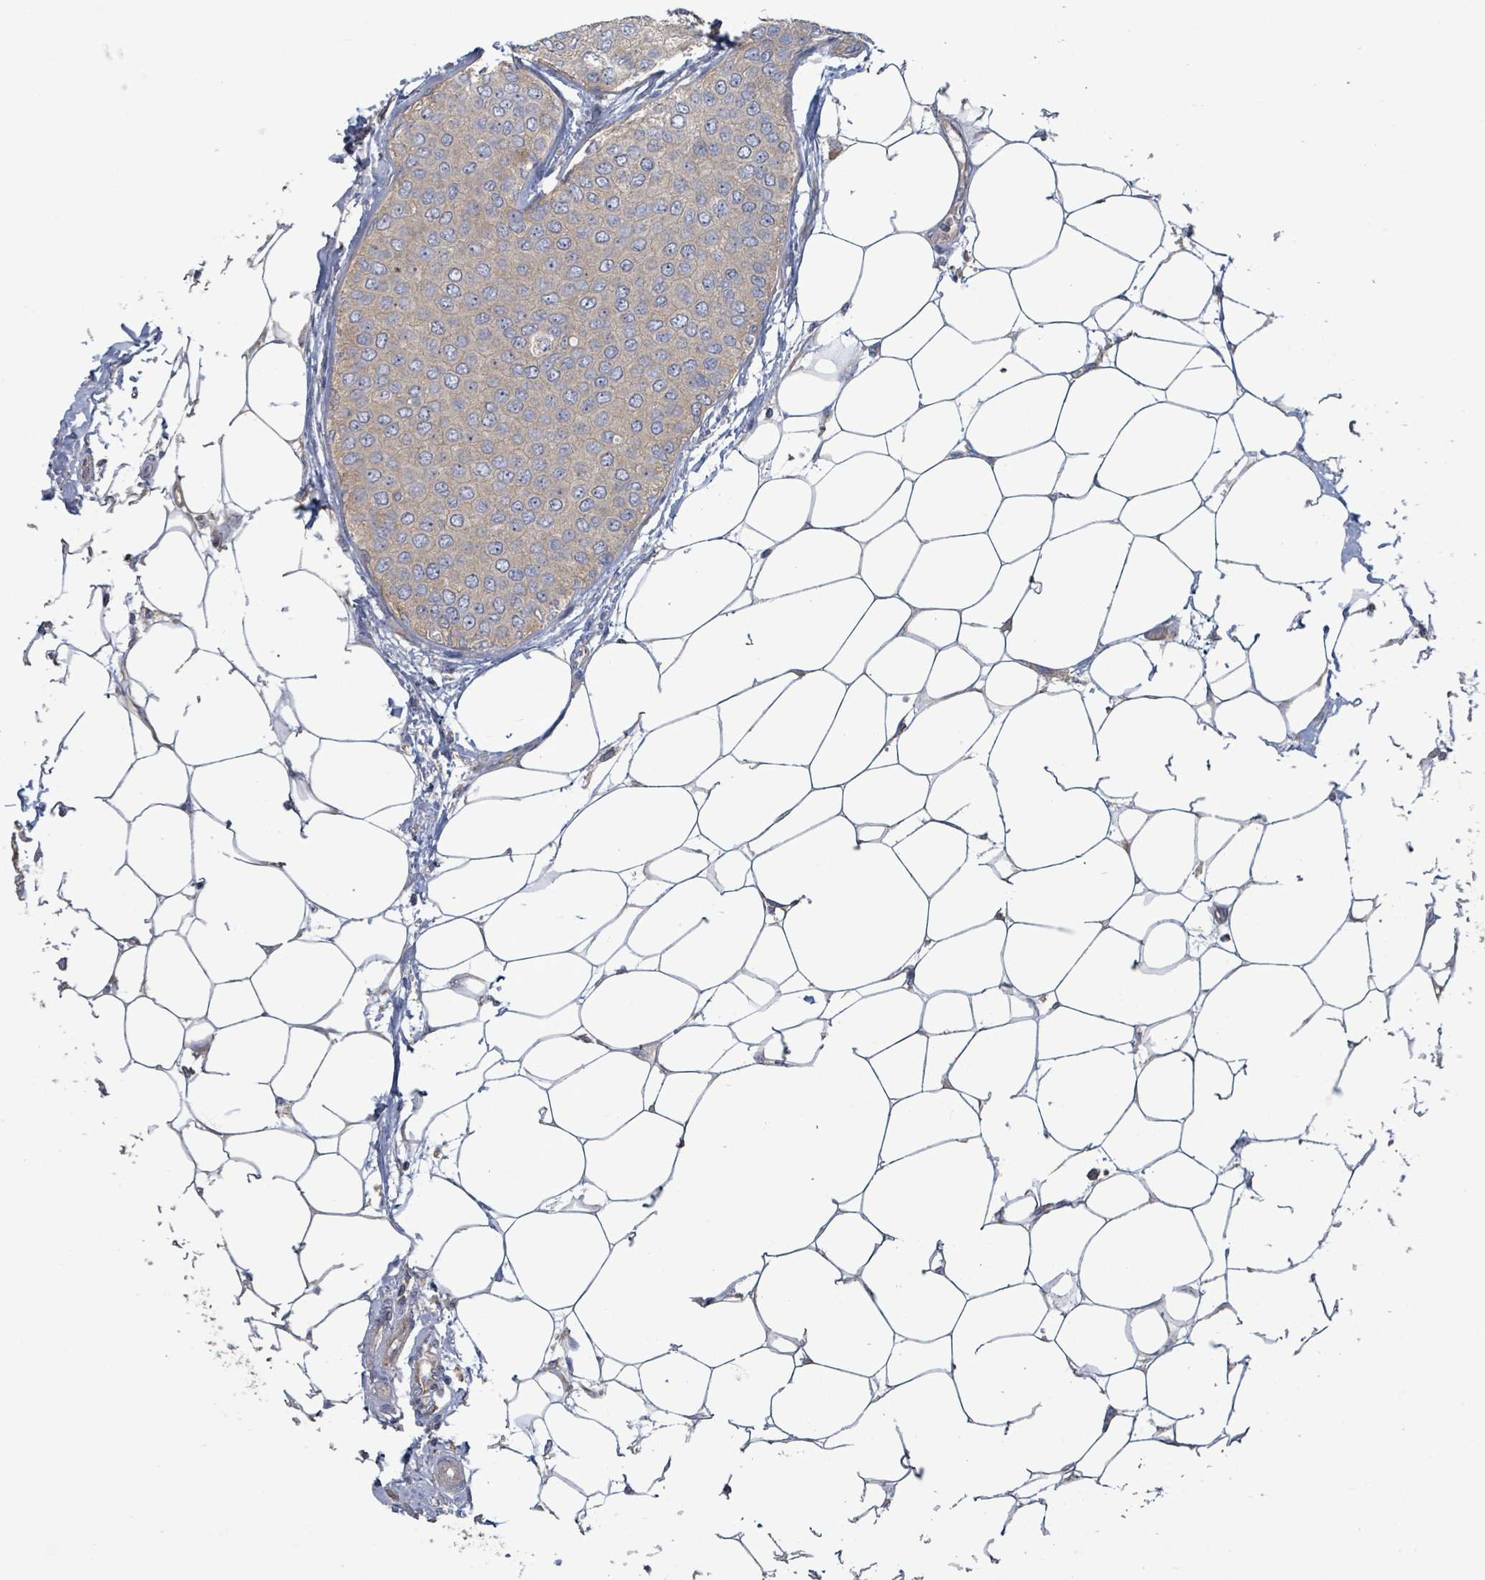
{"staining": {"intensity": "weak", "quantity": ">75%", "location": "cytoplasmic/membranous"}, "tissue": "breast cancer", "cell_type": "Tumor cells", "image_type": "cancer", "snomed": [{"axis": "morphology", "description": "Duct carcinoma"}, {"axis": "topography", "description": "Breast"}], "caption": "Protein staining exhibits weak cytoplasmic/membranous positivity in about >75% of tumor cells in breast infiltrating ductal carcinoma. Using DAB (3,3'-diaminobenzidine) (brown) and hematoxylin (blue) stains, captured at high magnification using brightfield microscopy.", "gene": "RPL32", "patient": {"sex": "female", "age": 72}}